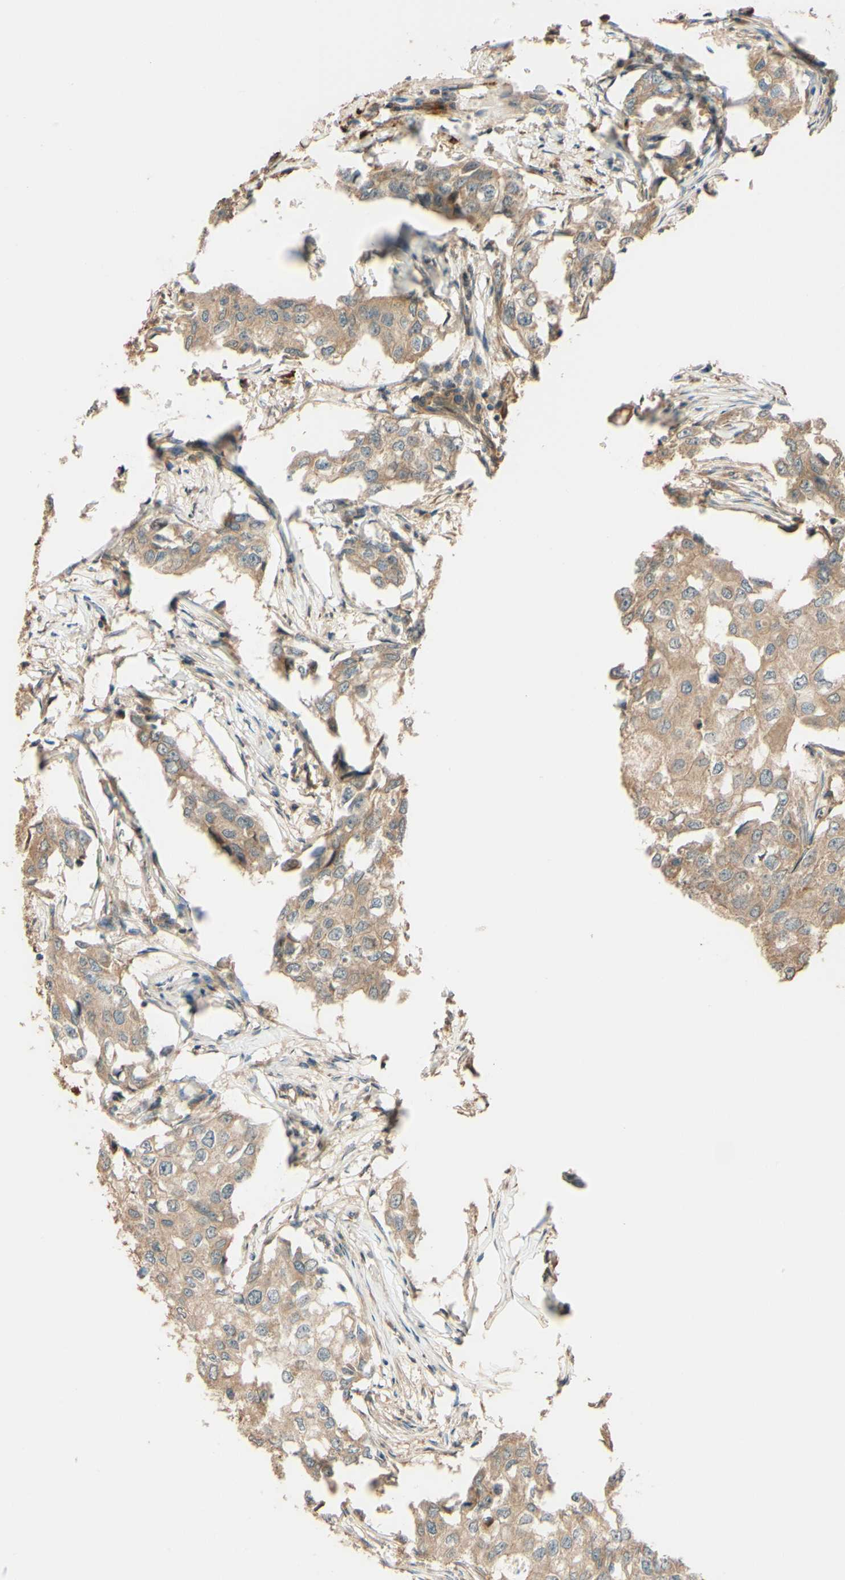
{"staining": {"intensity": "moderate", "quantity": ">75%", "location": "cytoplasmic/membranous"}, "tissue": "breast cancer", "cell_type": "Tumor cells", "image_type": "cancer", "snomed": [{"axis": "morphology", "description": "Duct carcinoma"}, {"axis": "topography", "description": "Breast"}], "caption": "The immunohistochemical stain highlights moderate cytoplasmic/membranous staining in tumor cells of breast cancer (intraductal carcinoma) tissue.", "gene": "RNF19A", "patient": {"sex": "female", "age": 27}}